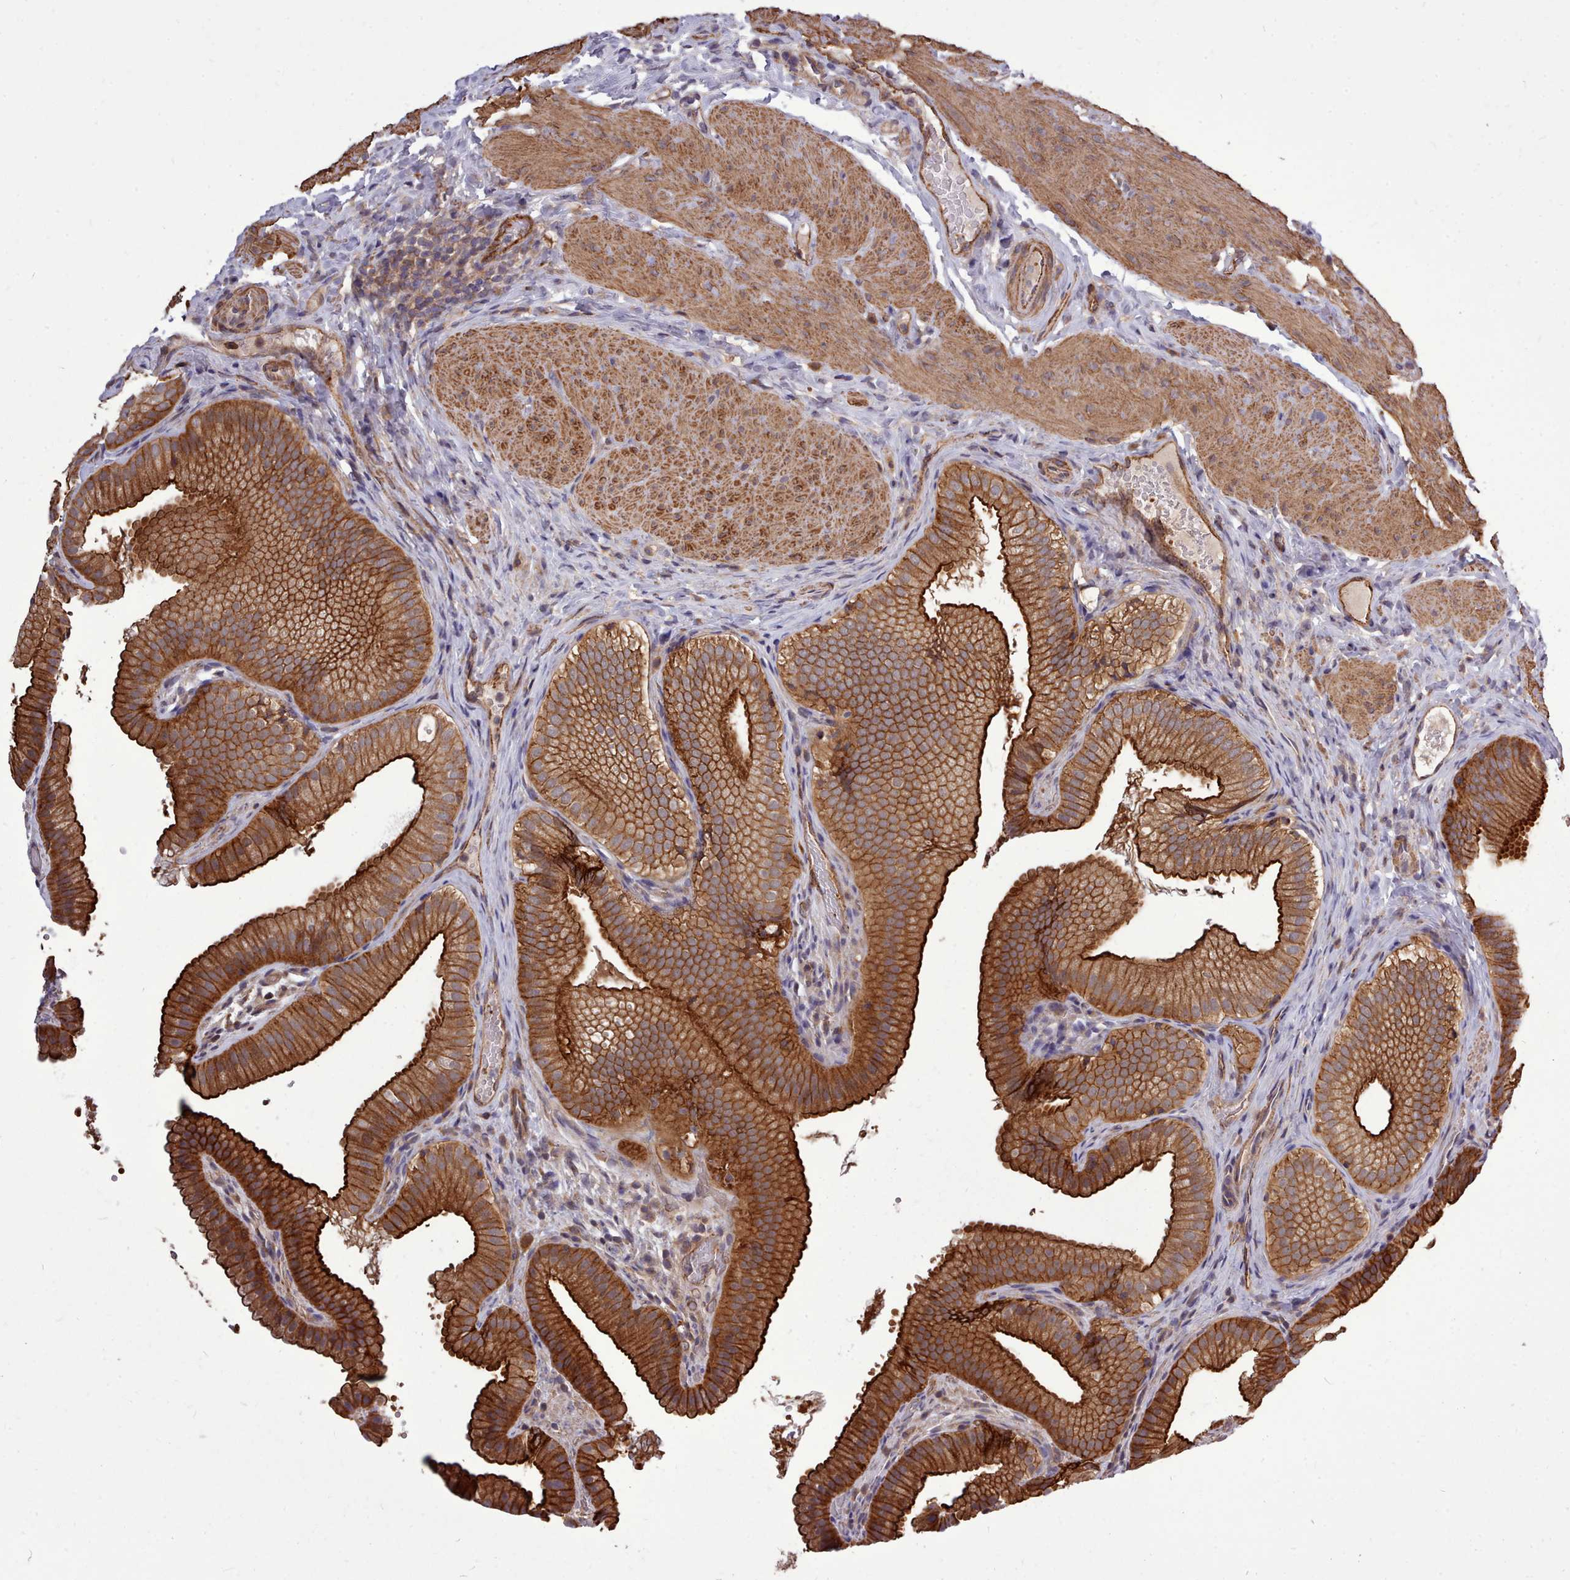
{"staining": {"intensity": "strong", "quantity": ">75%", "location": "cytoplasmic/membranous"}, "tissue": "gallbladder", "cell_type": "Glandular cells", "image_type": "normal", "snomed": [{"axis": "morphology", "description": "Normal tissue, NOS"}, {"axis": "topography", "description": "Gallbladder"}], "caption": "Immunohistochemical staining of unremarkable gallbladder shows >75% levels of strong cytoplasmic/membranous protein positivity in about >75% of glandular cells. Ihc stains the protein in brown and the nuclei are stained blue.", "gene": "STUB1", "patient": {"sex": "female", "age": 30}}